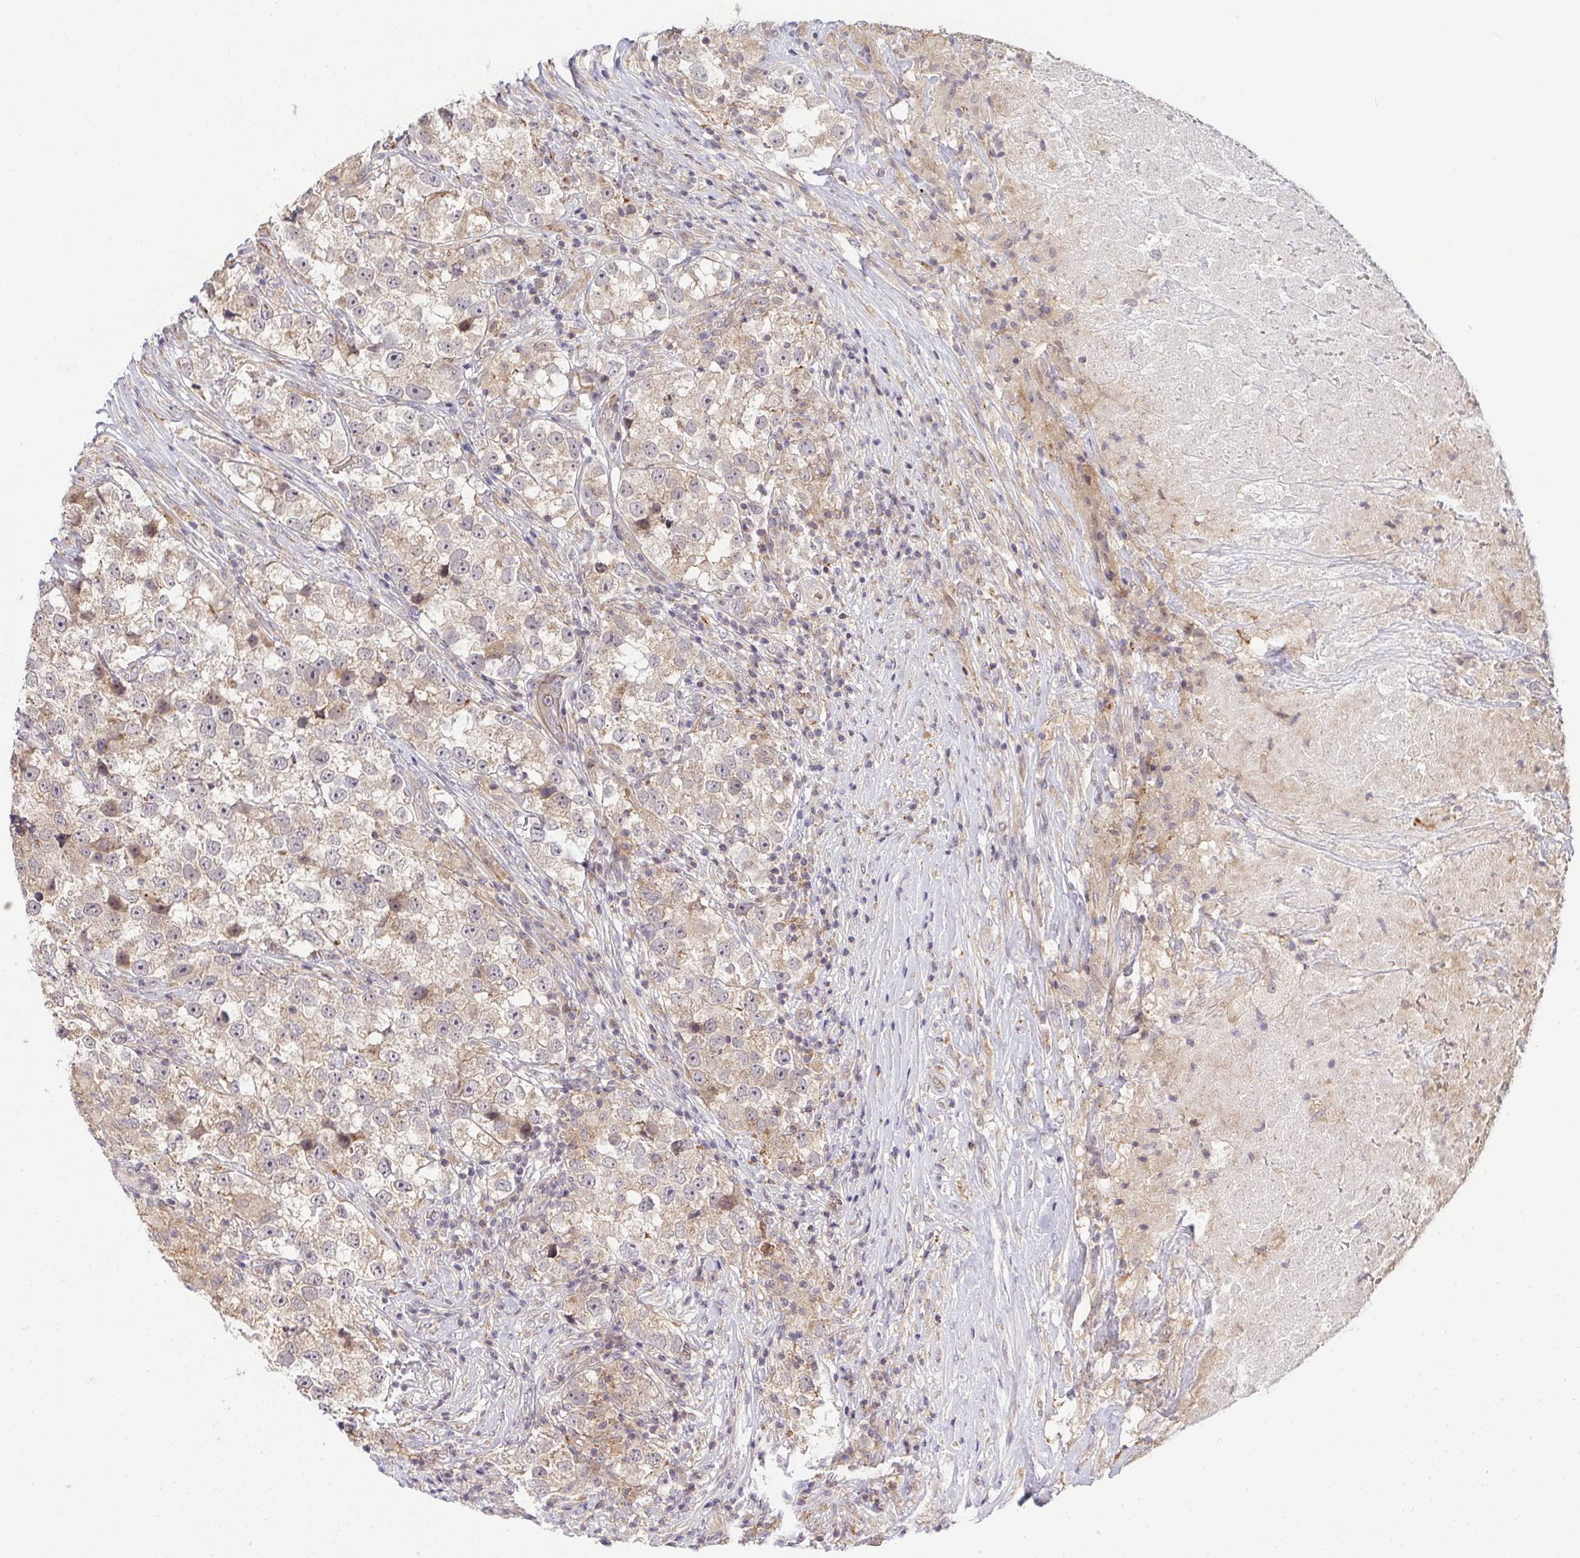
{"staining": {"intensity": "weak", "quantity": "25%-75%", "location": "cytoplasmic/membranous"}, "tissue": "testis cancer", "cell_type": "Tumor cells", "image_type": "cancer", "snomed": [{"axis": "morphology", "description": "Seminoma, NOS"}, {"axis": "topography", "description": "Testis"}], "caption": "Approximately 25%-75% of tumor cells in human testis cancer (seminoma) display weak cytoplasmic/membranous protein staining as visualized by brown immunohistochemical staining.", "gene": "SLC9A6", "patient": {"sex": "male", "age": 46}}